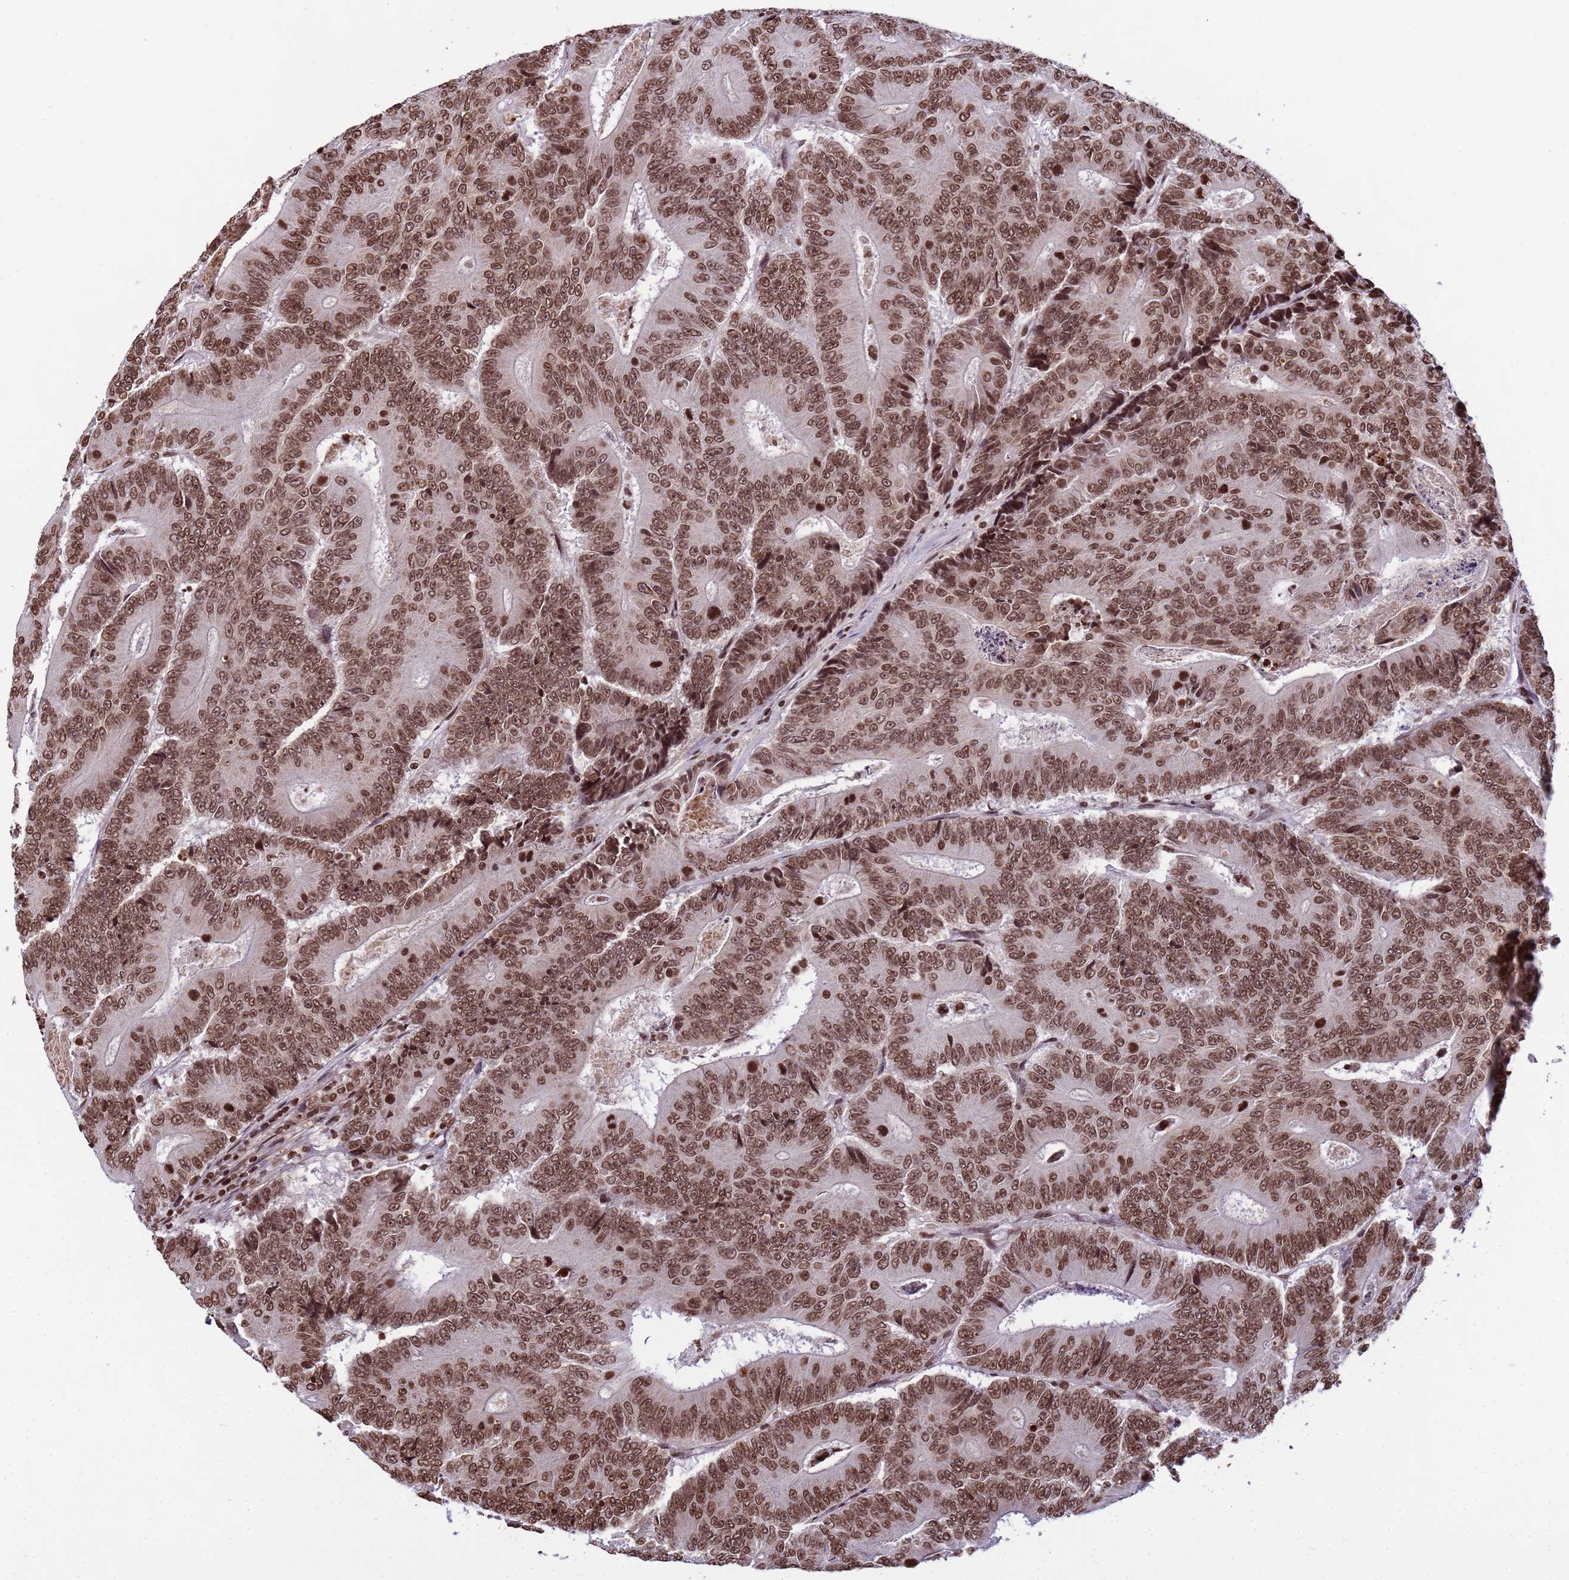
{"staining": {"intensity": "strong", "quantity": ">75%", "location": "nuclear"}, "tissue": "colorectal cancer", "cell_type": "Tumor cells", "image_type": "cancer", "snomed": [{"axis": "morphology", "description": "Adenocarcinoma, NOS"}, {"axis": "topography", "description": "Colon"}], "caption": "Immunohistochemical staining of colorectal adenocarcinoma exhibits high levels of strong nuclear expression in about >75% of tumor cells.", "gene": "H3-3B", "patient": {"sex": "male", "age": 83}}